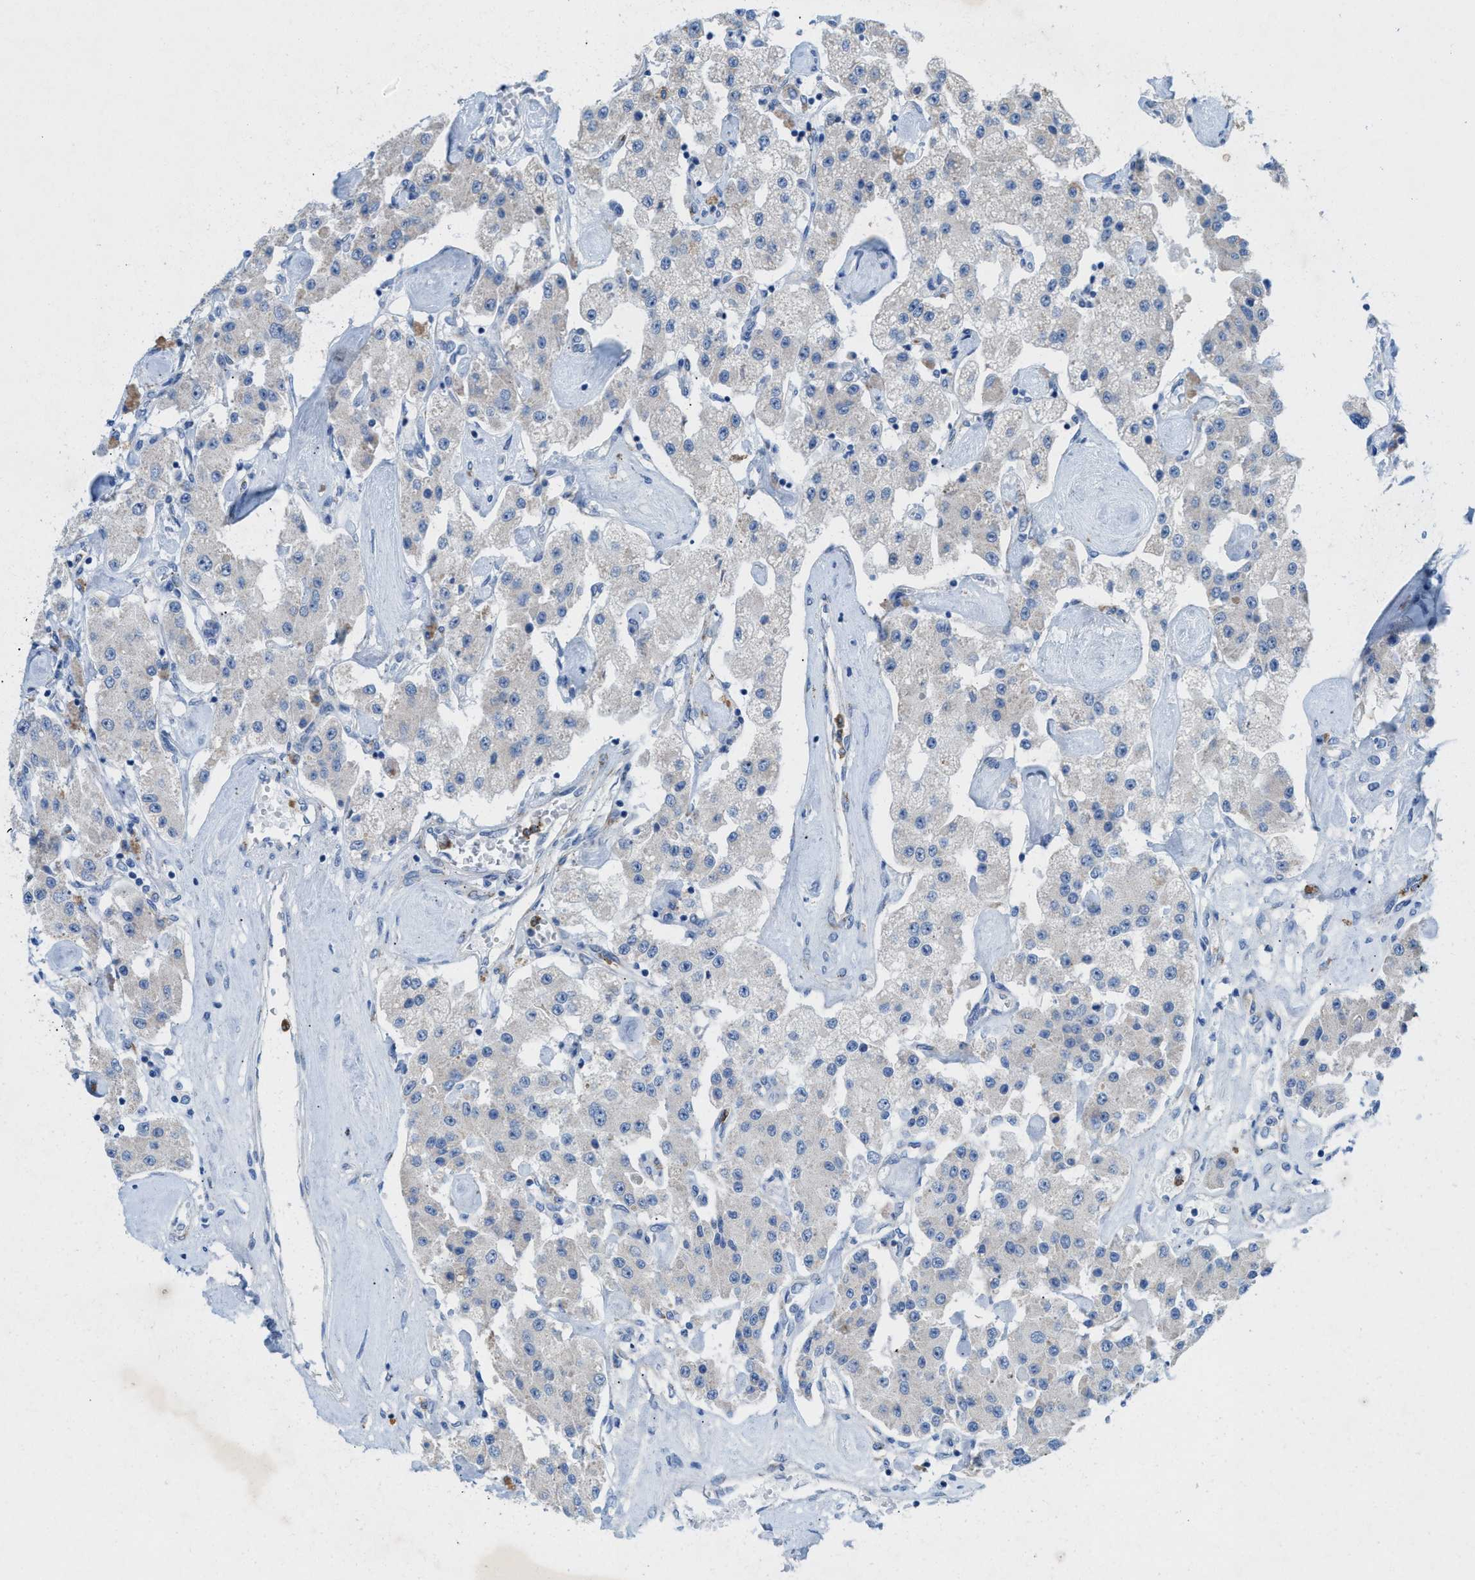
{"staining": {"intensity": "negative", "quantity": "none", "location": "none"}, "tissue": "carcinoid", "cell_type": "Tumor cells", "image_type": "cancer", "snomed": [{"axis": "morphology", "description": "Carcinoid, malignant, NOS"}, {"axis": "topography", "description": "Pancreas"}], "caption": "Protein analysis of carcinoid displays no significant expression in tumor cells.", "gene": "CMTM1", "patient": {"sex": "male", "age": 41}}